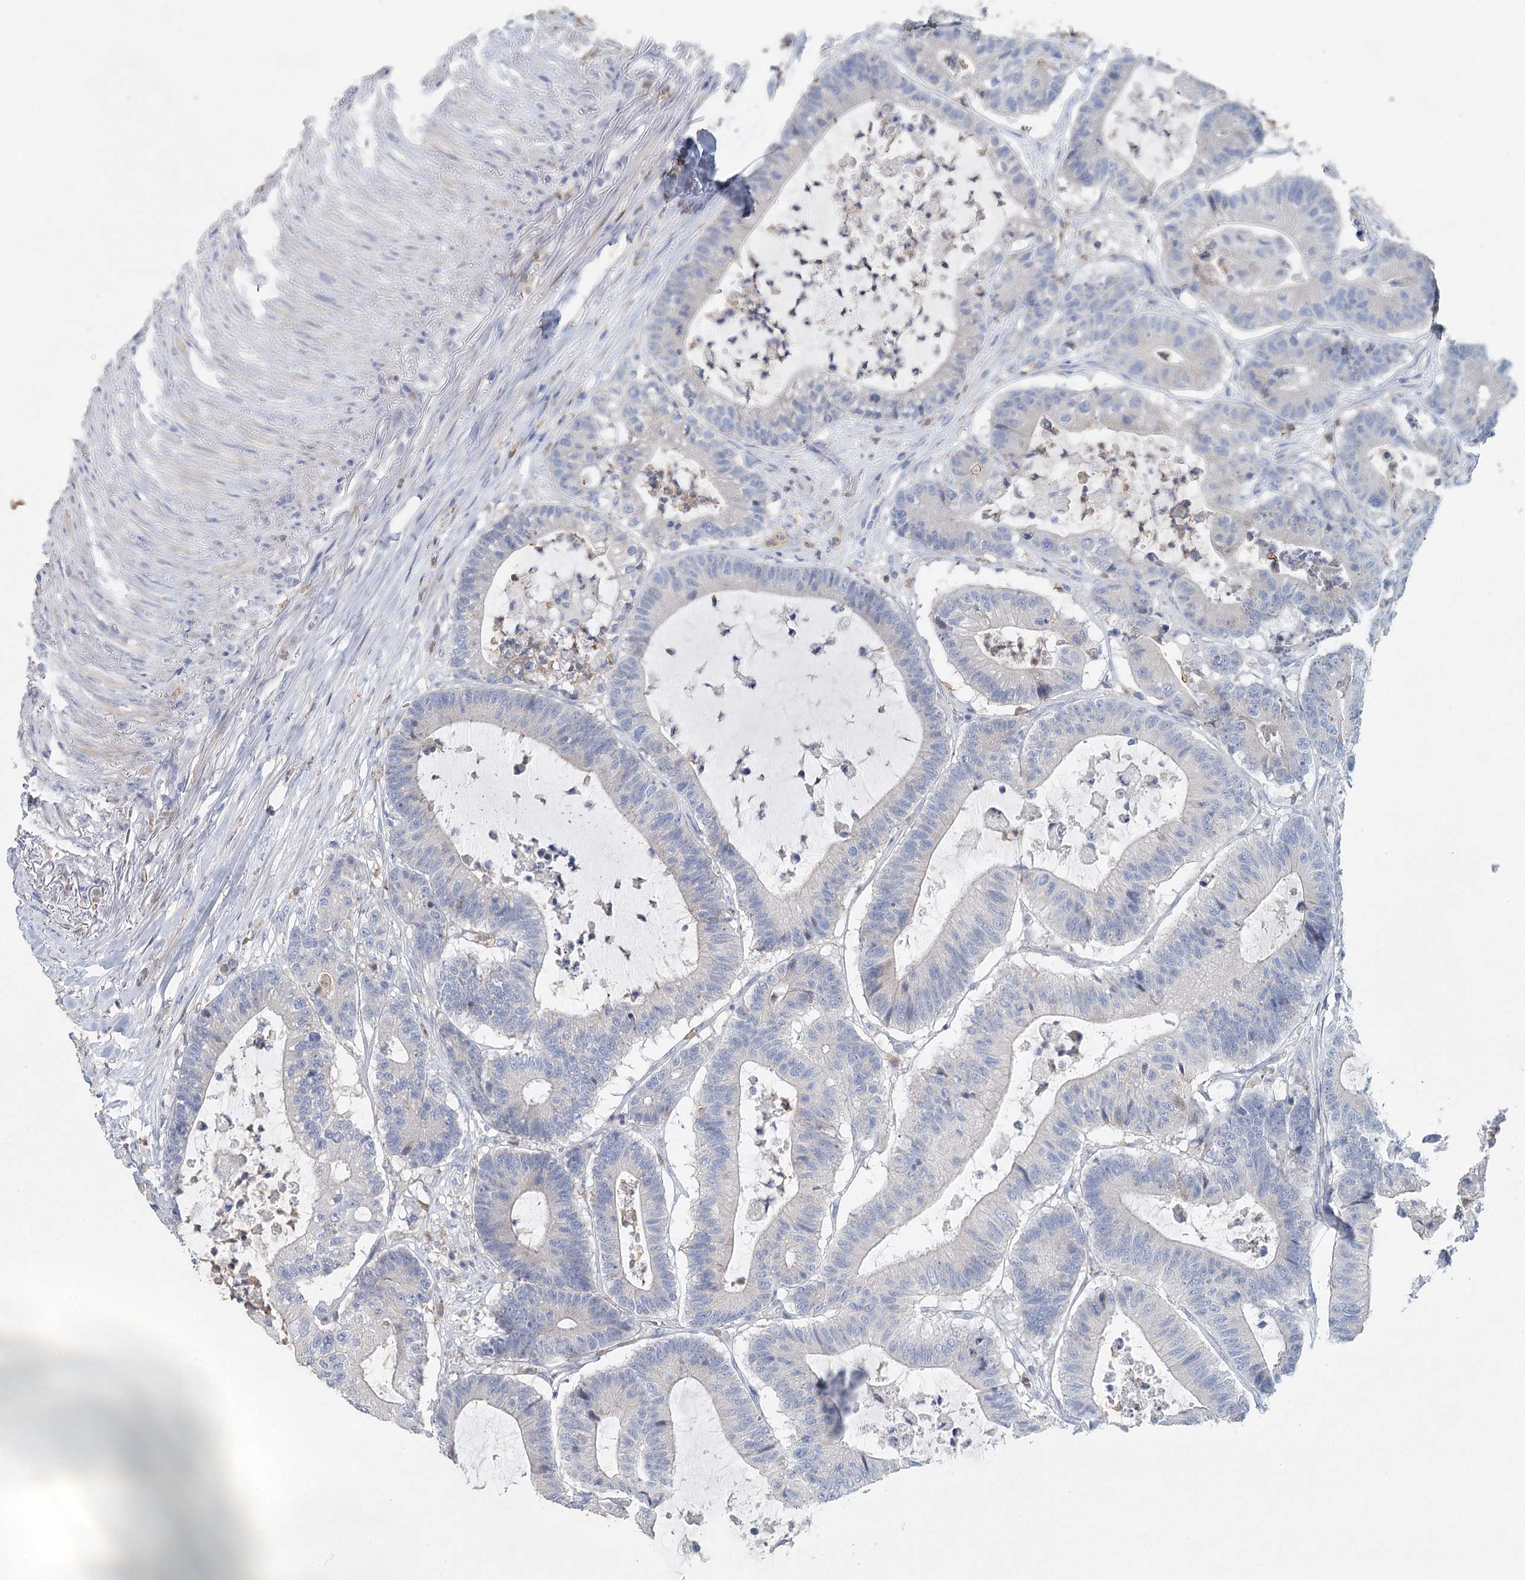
{"staining": {"intensity": "negative", "quantity": "none", "location": "none"}, "tissue": "colorectal cancer", "cell_type": "Tumor cells", "image_type": "cancer", "snomed": [{"axis": "morphology", "description": "Adenocarcinoma, NOS"}, {"axis": "topography", "description": "Colon"}], "caption": "Tumor cells show no significant protein expression in colorectal cancer.", "gene": "MYL6B", "patient": {"sex": "female", "age": 84}}